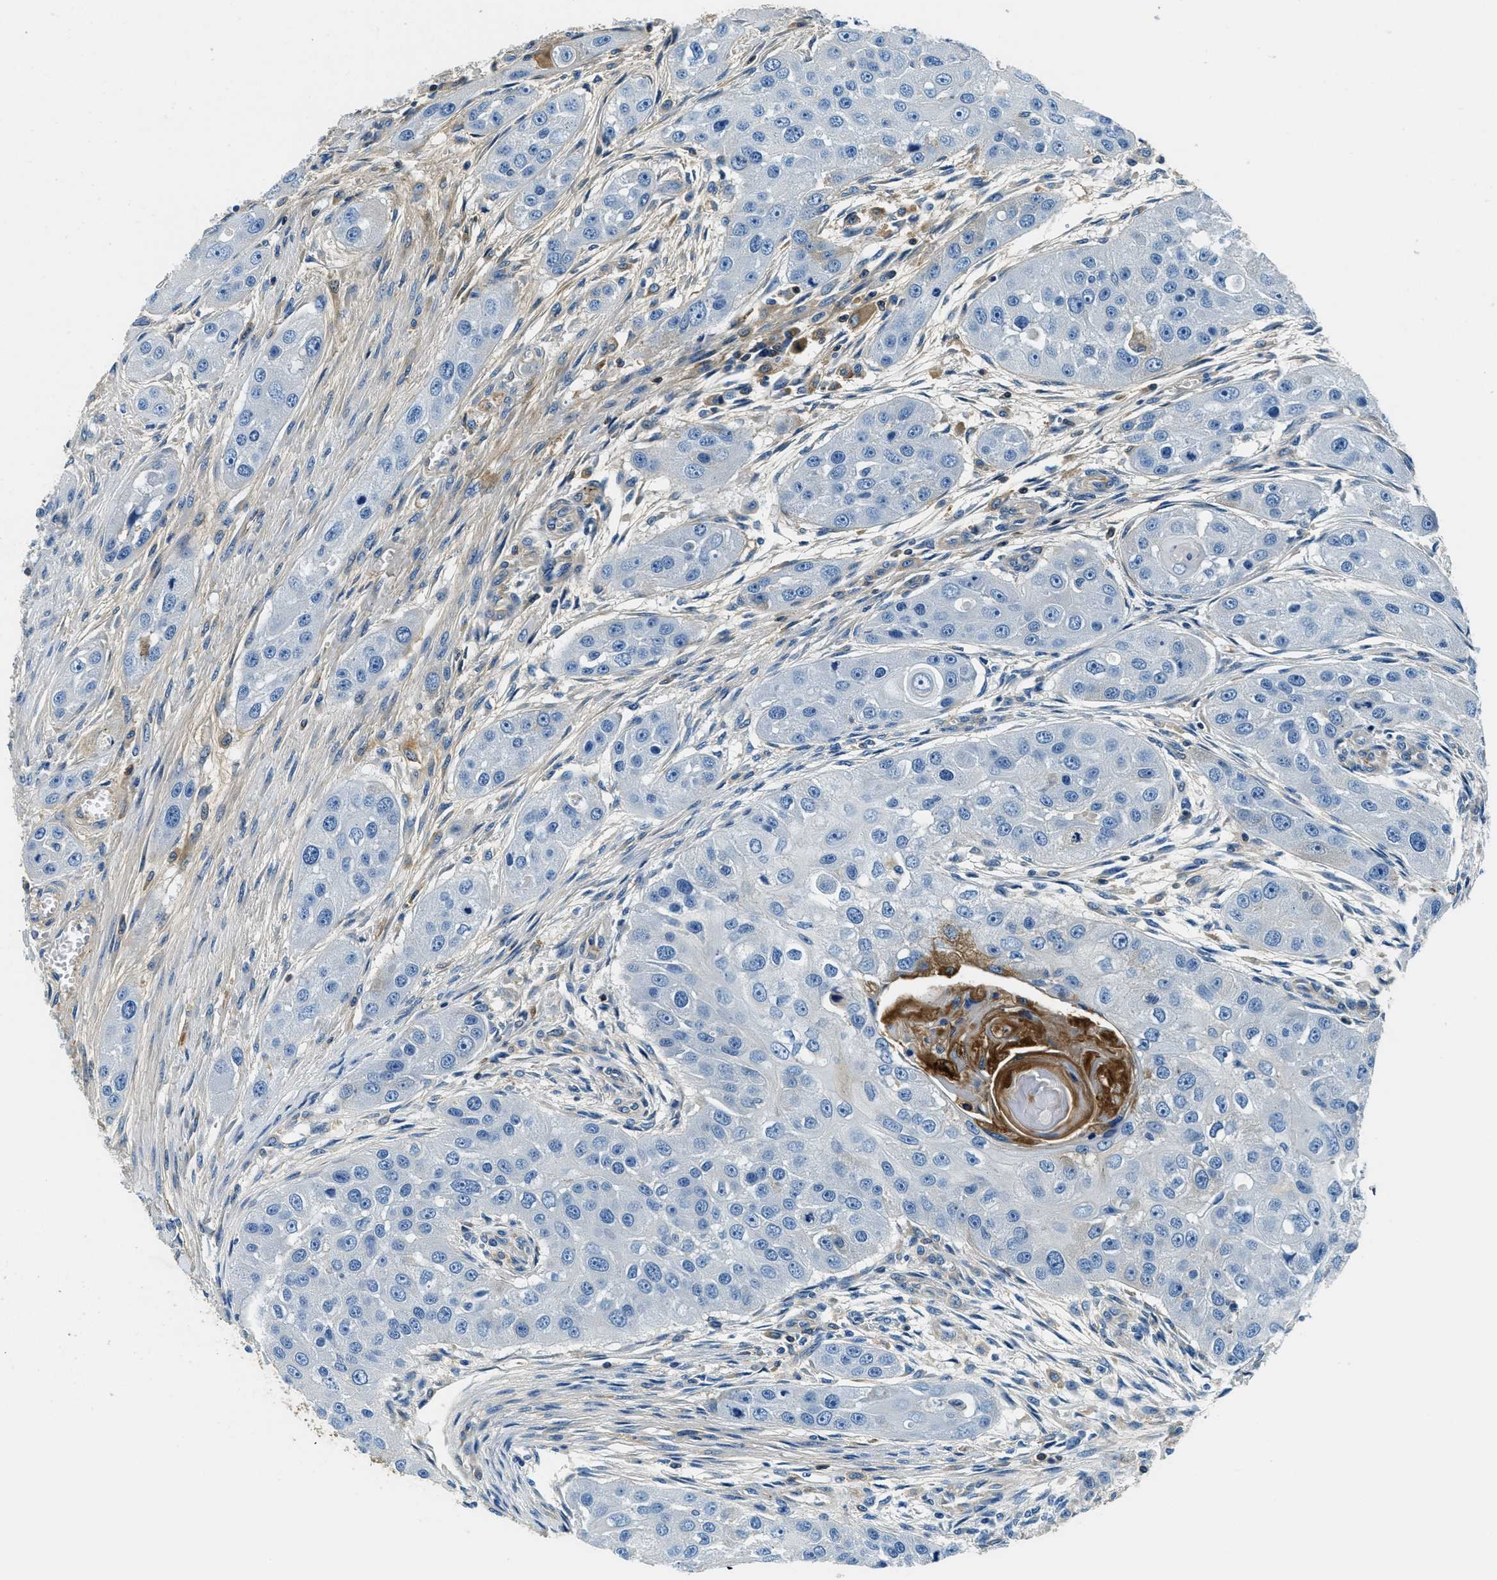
{"staining": {"intensity": "negative", "quantity": "none", "location": "none"}, "tissue": "head and neck cancer", "cell_type": "Tumor cells", "image_type": "cancer", "snomed": [{"axis": "morphology", "description": "Normal tissue, NOS"}, {"axis": "morphology", "description": "Squamous cell carcinoma, NOS"}, {"axis": "topography", "description": "Skeletal muscle"}, {"axis": "topography", "description": "Head-Neck"}], "caption": "Image shows no protein positivity in tumor cells of head and neck cancer (squamous cell carcinoma) tissue. (Immunohistochemistry, brightfield microscopy, high magnification).", "gene": "TMEM186", "patient": {"sex": "male", "age": 51}}